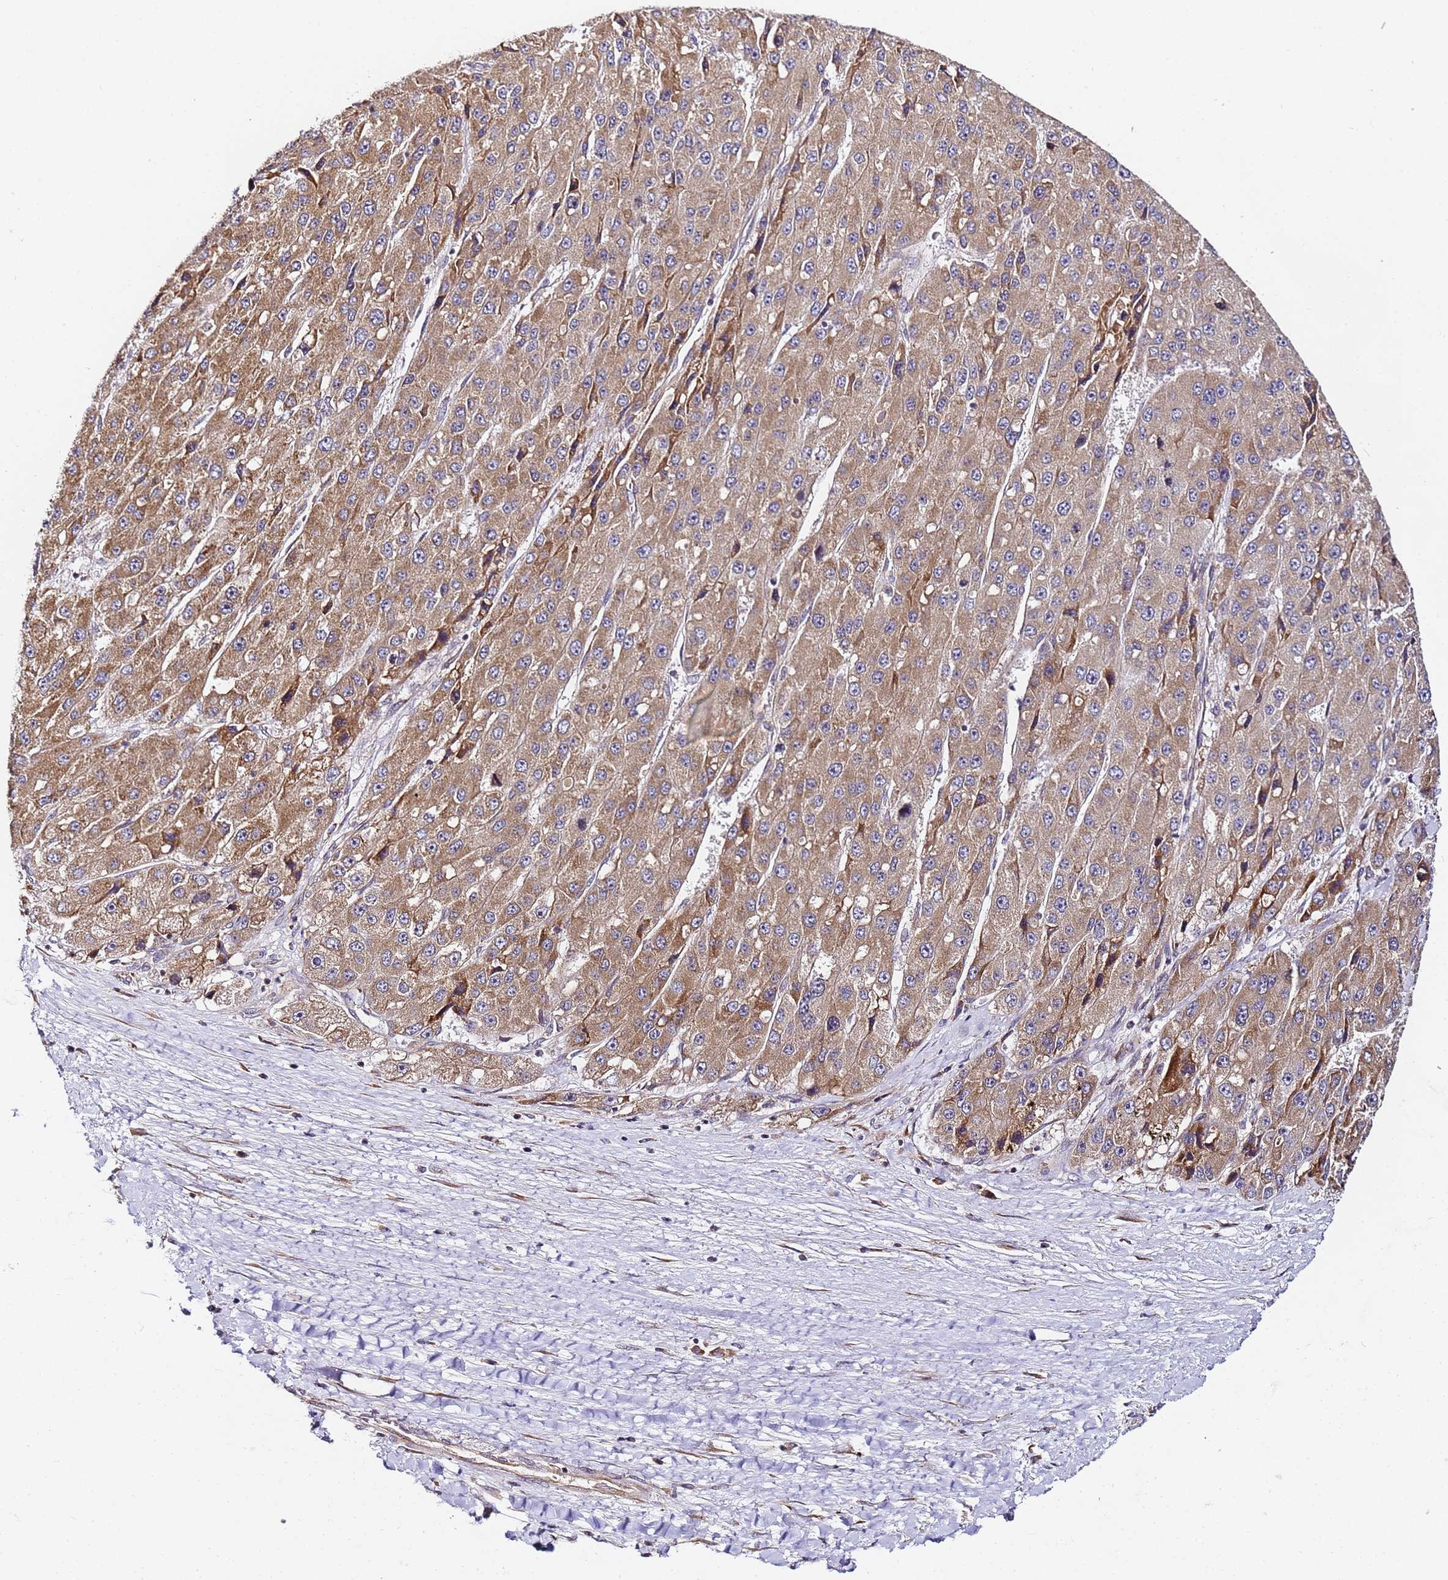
{"staining": {"intensity": "moderate", "quantity": ">75%", "location": "cytoplasmic/membranous"}, "tissue": "liver cancer", "cell_type": "Tumor cells", "image_type": "cancer", "snomed": [{"axis": "morphology", "description": "Carcinoma, Hepatocellular, NOS"}, {"axis": "topography", "description": "Liver"}], "caption": "Hepatocellular carcinoma (liver) was stained to show a protein in brown. There is medium levels of moderate cytoplasmic/membranous positivity in approximately >75% of tumor cells.", "gene": "RPL13A", "patient": {"sex": "female", "age": 73}}